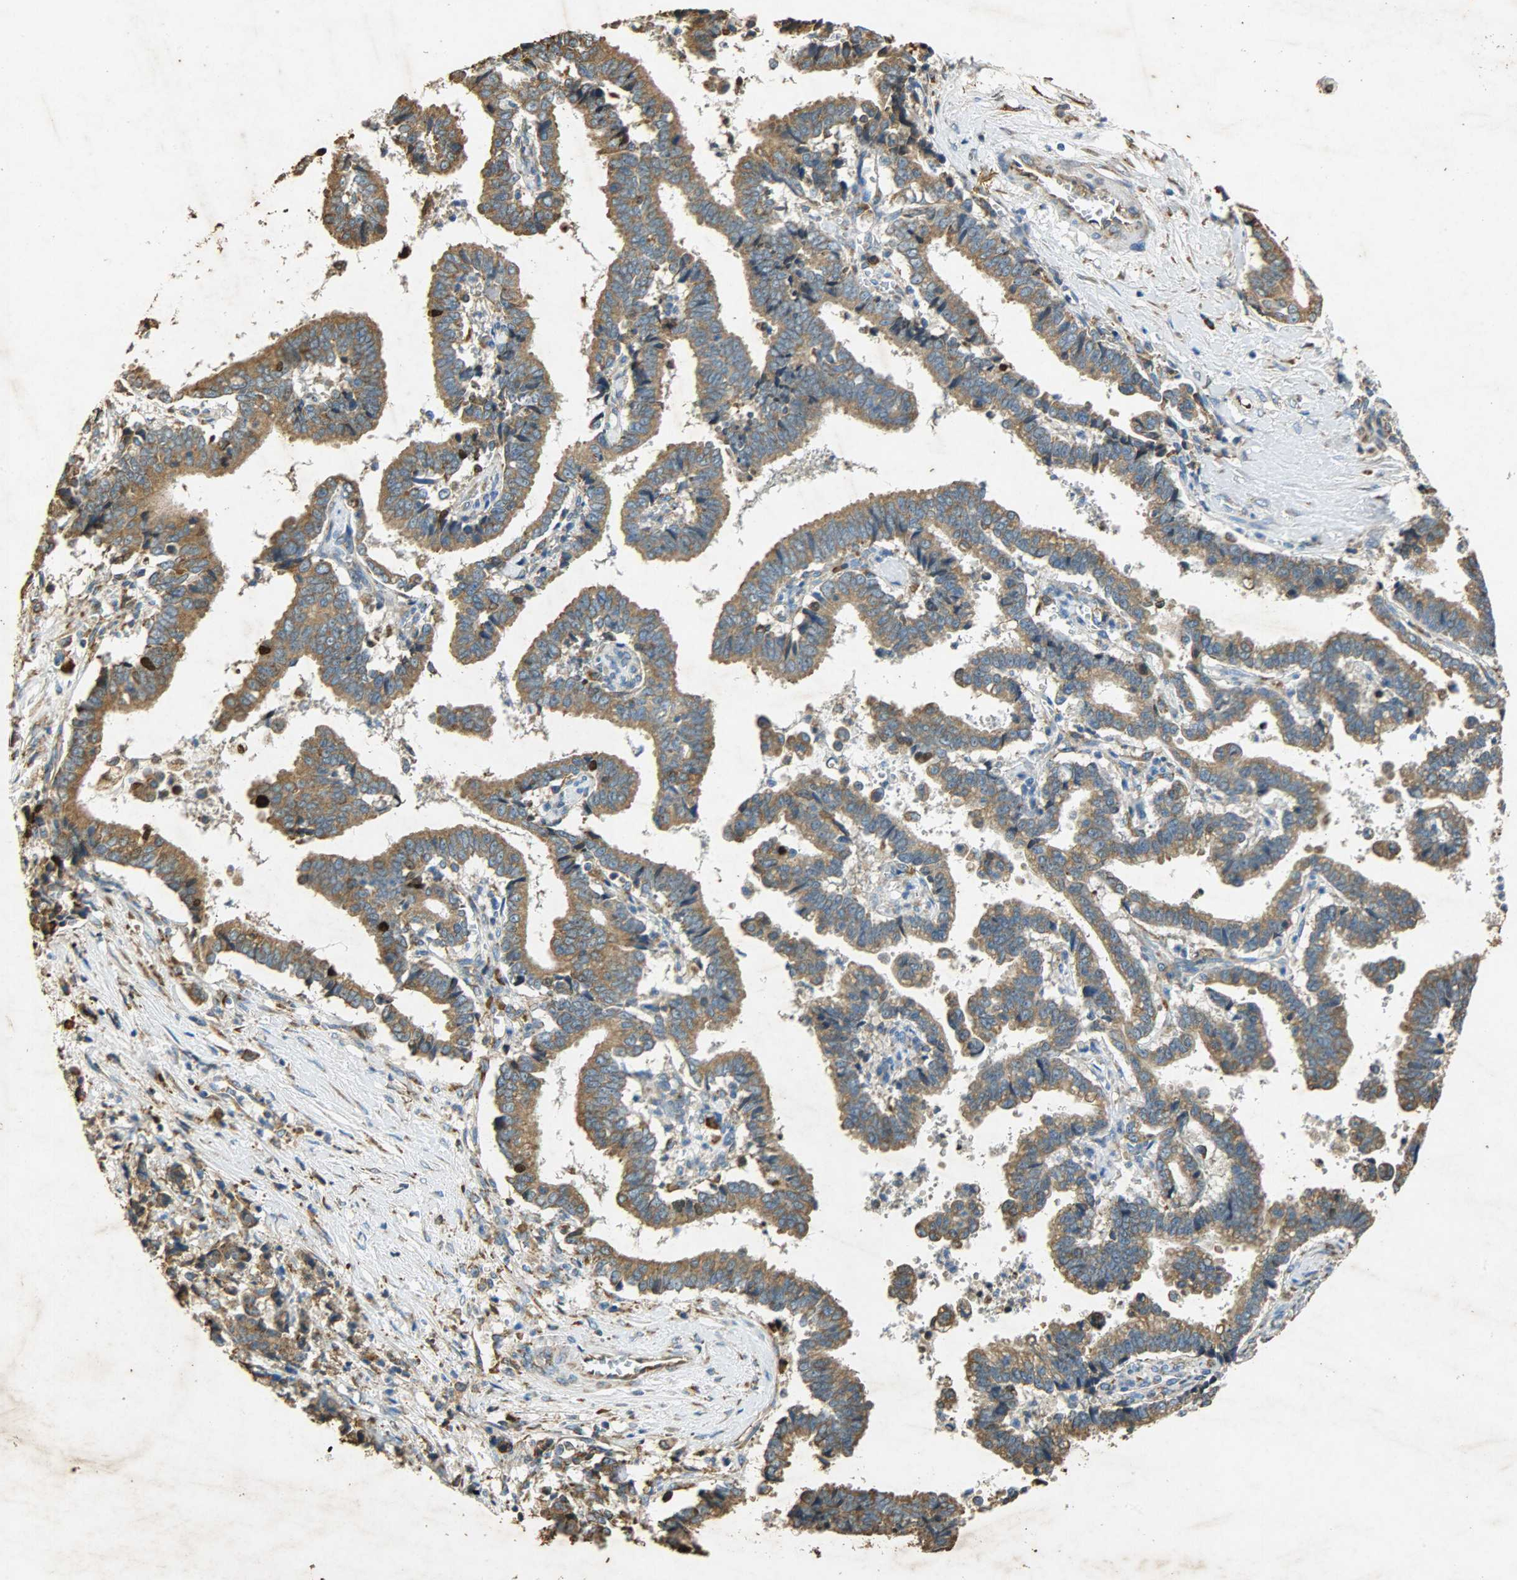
{"staining": {"intensity": "moderate", "quantity": ">75%", "location": "cytoplasmic/membranous"}, "tissue": "liver cancer", "cell_type": "Tumor cells", "image_type": "cancer", "snomed": [{"axis": "morphology", "description": "Cholangiocarcinoma"}, {"axis": "topography", "description": "Liver"}], "caption": "This is a micrograph of immunohistochemistry staining of liver cancer (cholangiocarcinoma), which shows moderate staining in the cytoplasmic/membranous of tumor cells.", "gene": "HSPA5", "patient": {"sex": "male", "age": 57}}